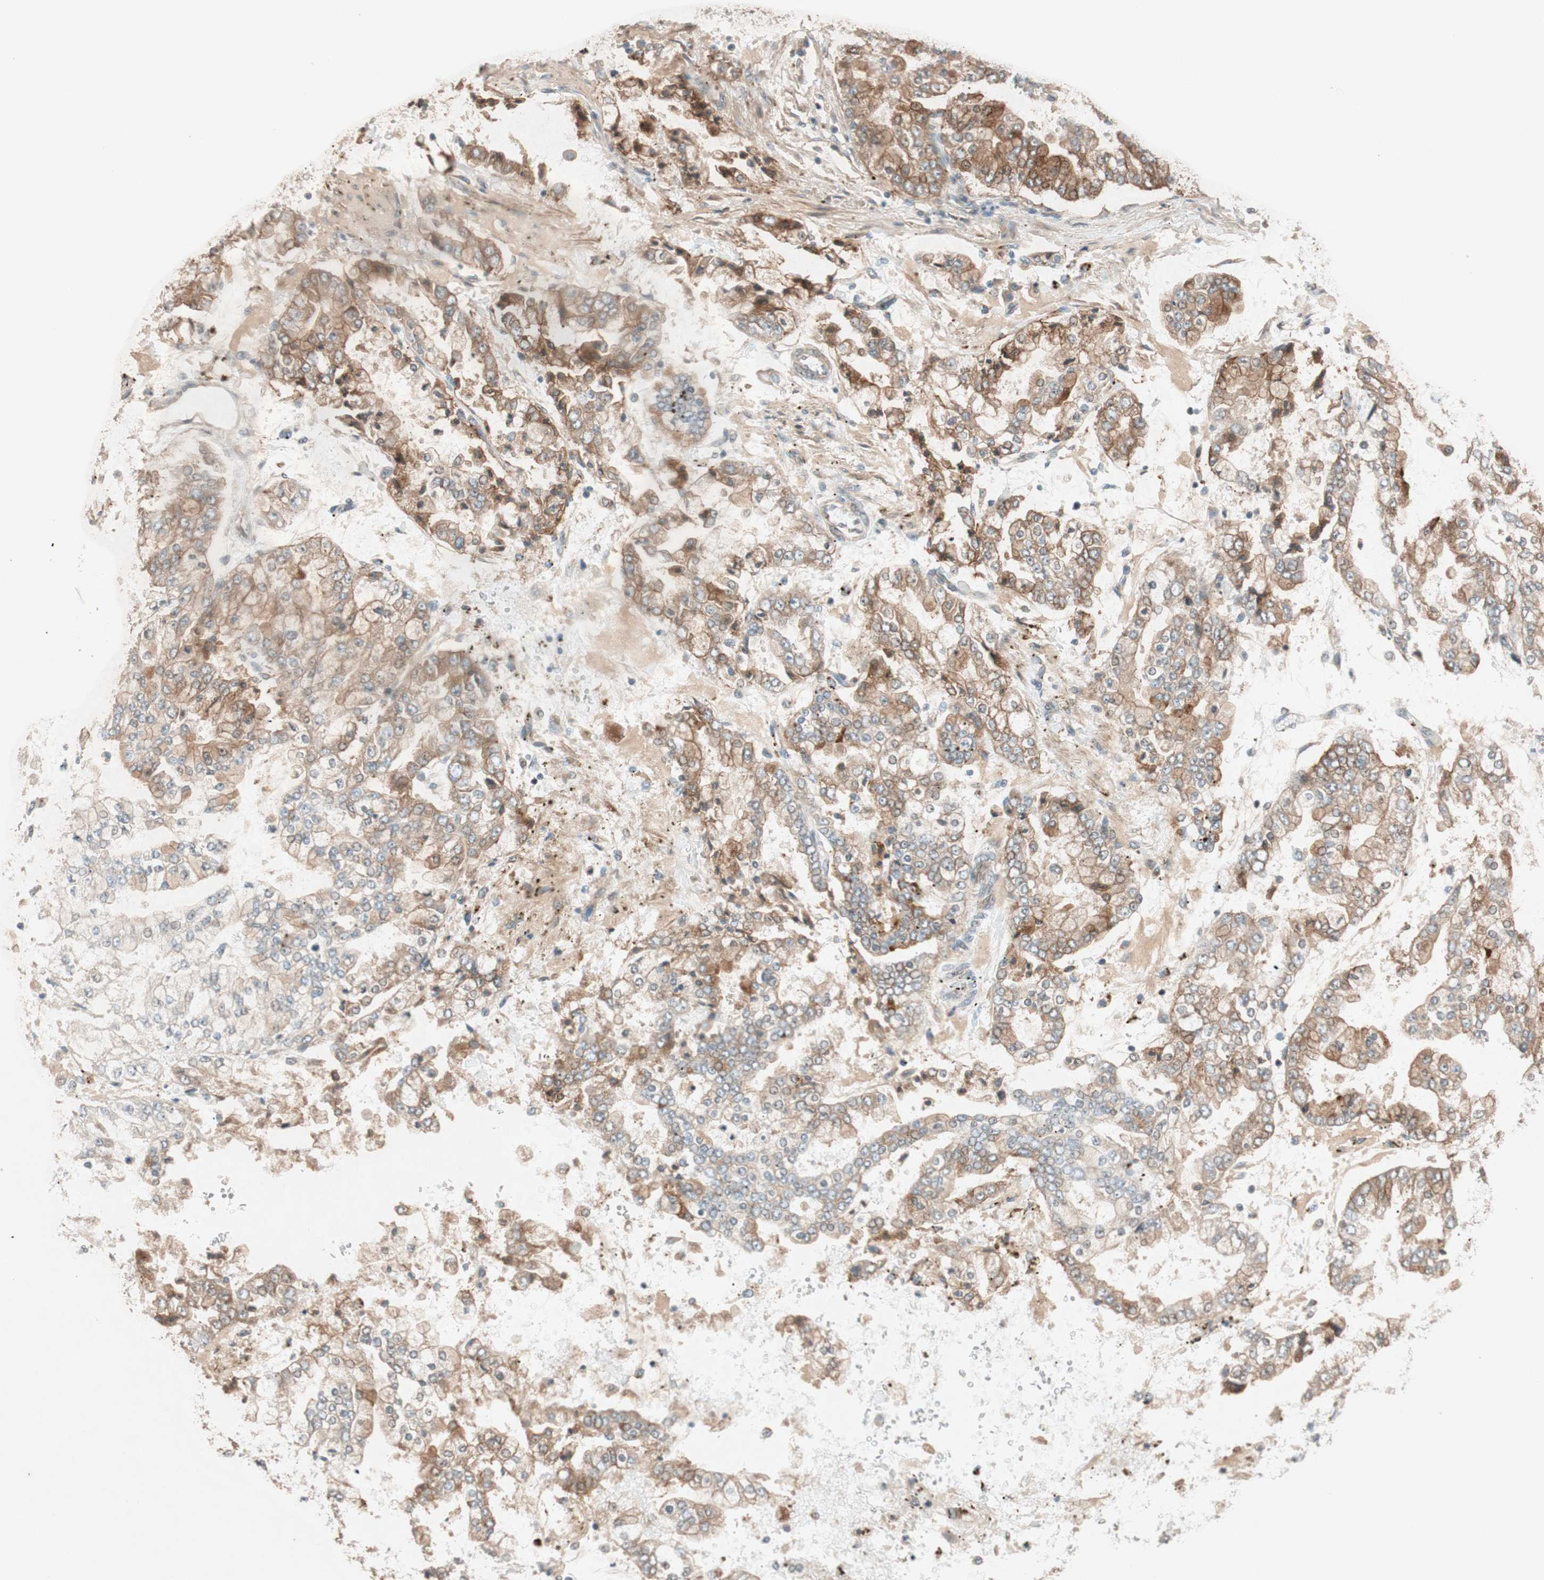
{"staining": {"intensity": "moderate", "quantity": "25%-75%", "location": "cytoplasmic/membranous"}, "tissue": "stomach cancer", "cell_type": "Tumor cells", "image_type": "cancer", "snomed": [{"axis": "morphology", "description": "Adenocarcinoma, NOS"}, {"axis": "topography", "description": "Stomach"}], "caption": "Protein expression analysis of human stomach cancer (adenocarcinoma) reveals moderate cytoplasmic/membranous positivity in approximately 25%-75% of tumor cells.", "gene": "EPHA6", "patient": {"sex": "male", "age": 76}}